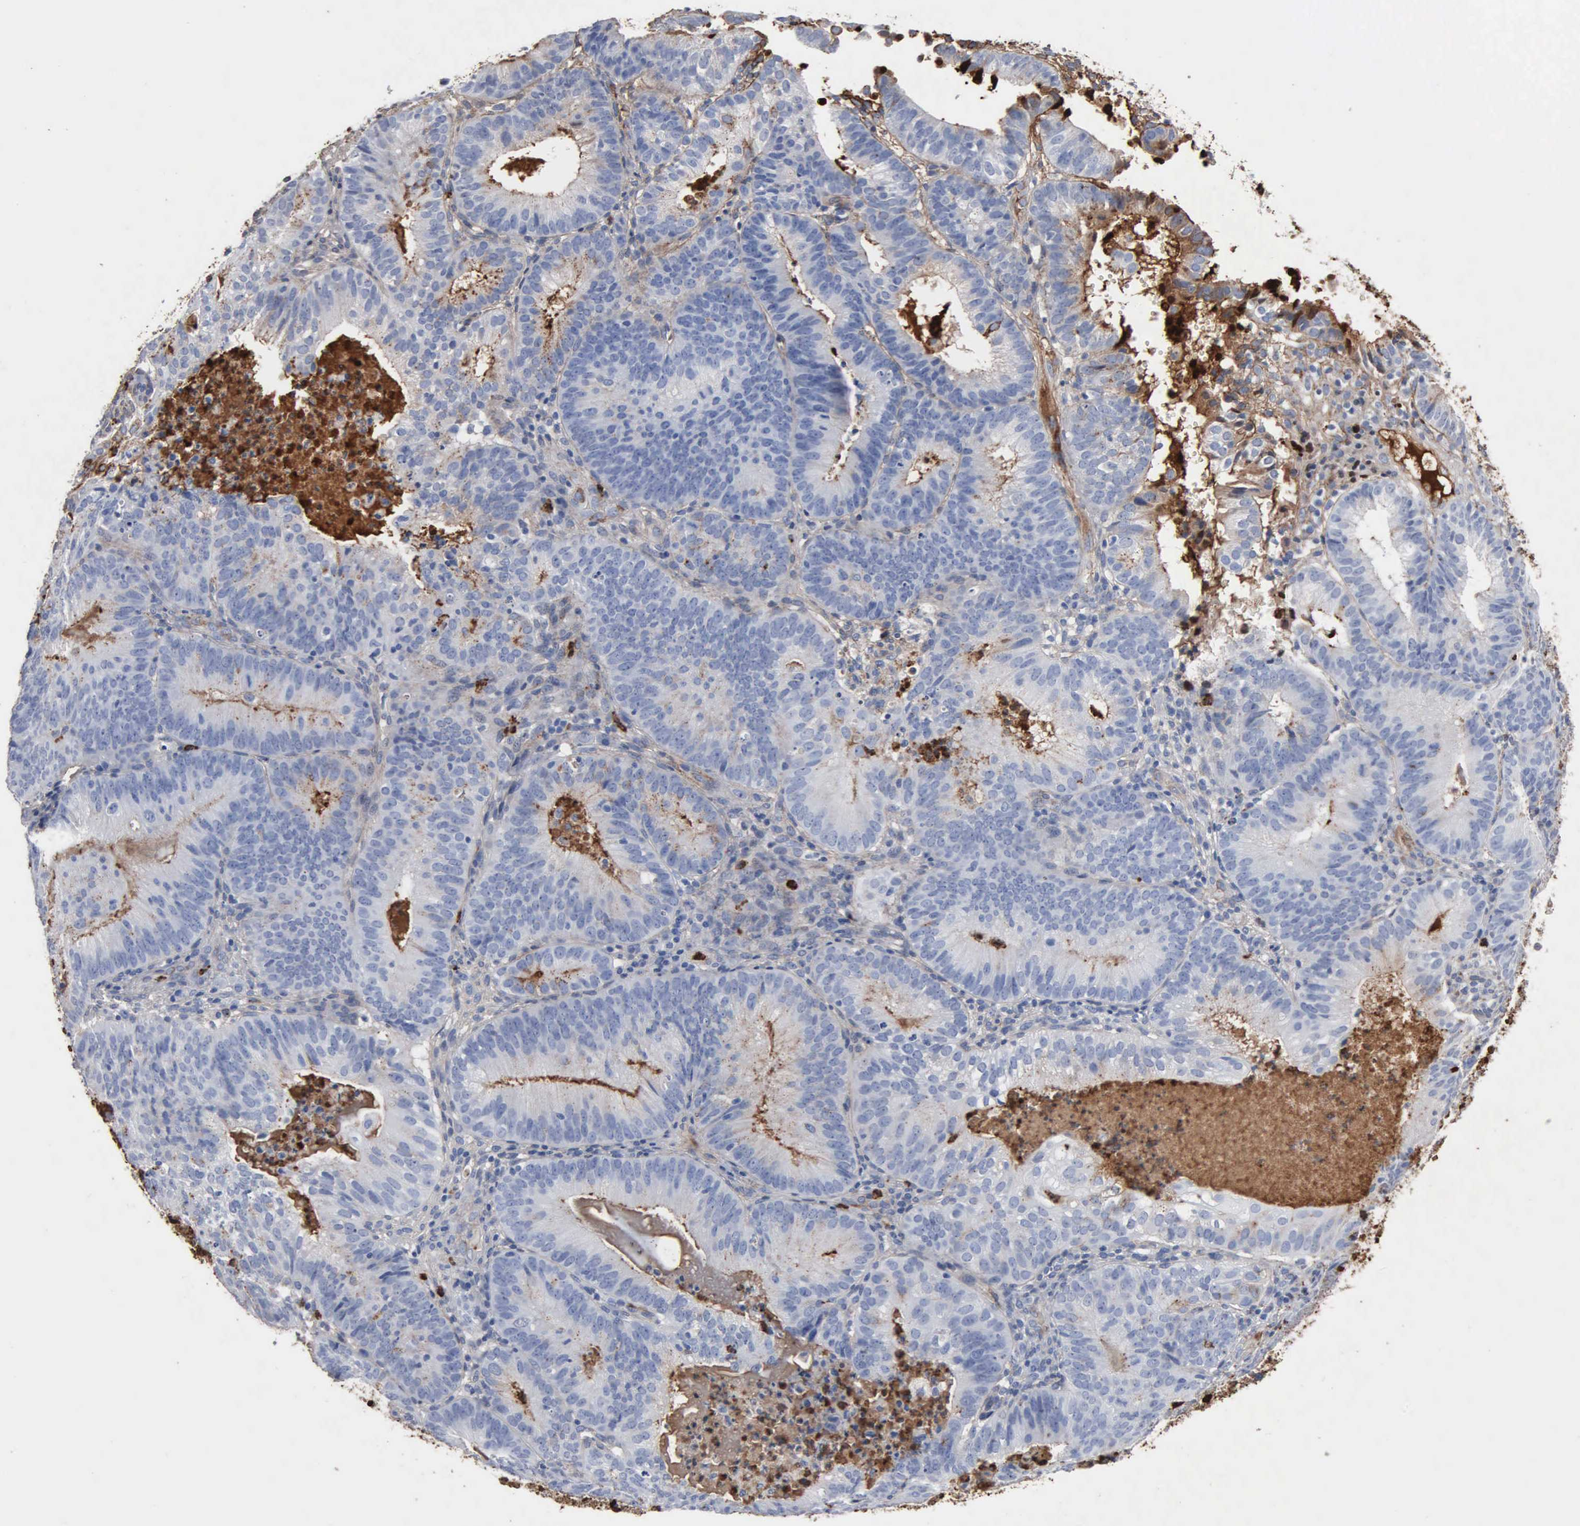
{"staining": {"intensity": "weak", "quantity": "25%-75%", "location": "cytoplasmic/membranous"}, "tissue": "cervical cancer", "cell_type": "Tumor cells", "image_type": "cancer", "snomed": [{"axis": "morphology", "description": "Adenocarcinoma, NOS"}, {"axis": "topography", "description": "Cervix"}], "caption": "Protein staining of adenocarcinoma (cervical) tissue reveals weak cytoplasmic/membranous staining in approximately 25%-75% of tumor cells. (DAB (3,3'-diaminobenzidine) IHC, brown staining for protein, blue staining for nuclei).", "gene": "FN1", "patient": {"sex": "female", "age": 60}}